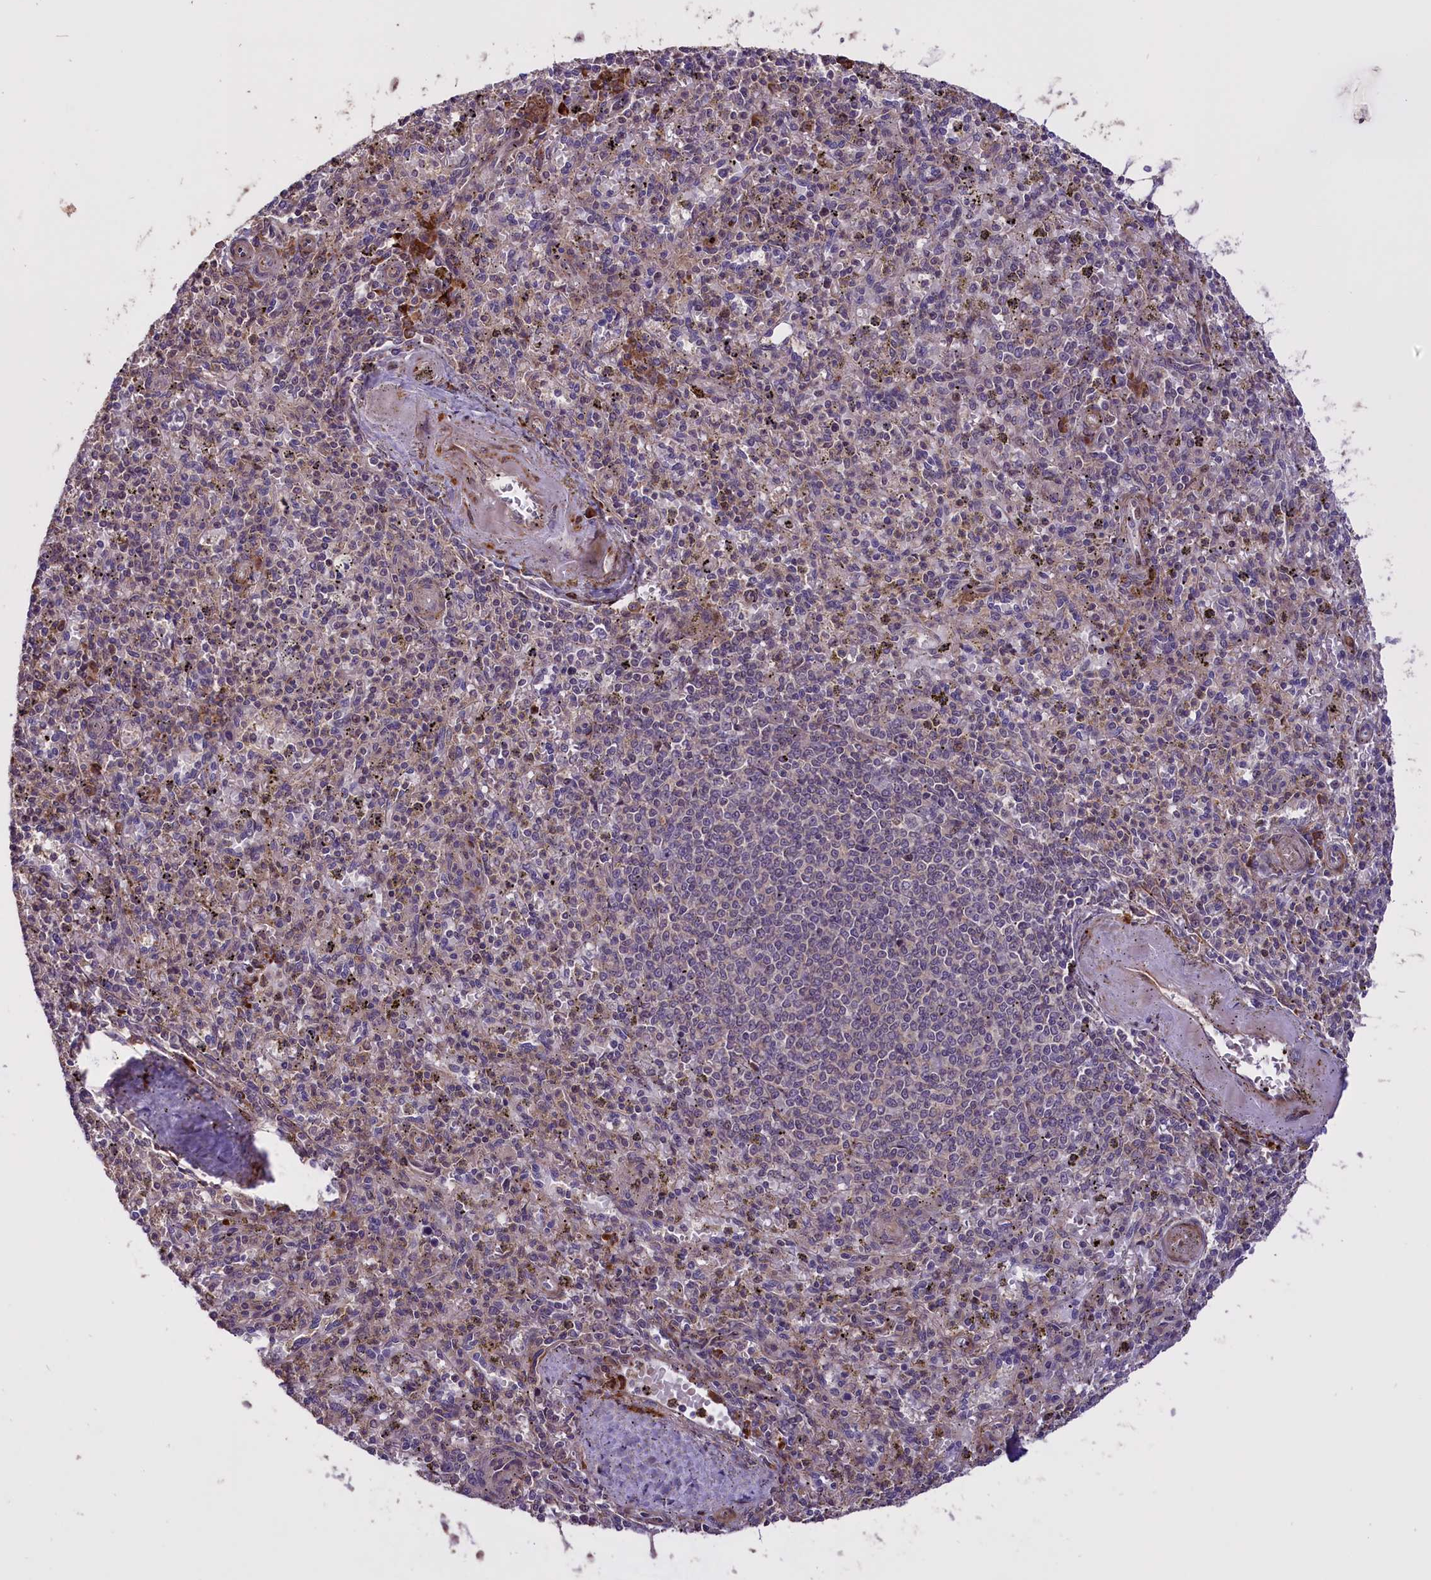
{"staining": {"intensity": "weak", "quantity": "25%-75%", "location": "cytoplasmic/membranous"}, "tissue": "spleen", "cell_type": "Cells in red pulp", "image_type": "normal", "snomed": [{"axis": "morphology", "description": "Normal tissue, NOS"}, {"axis": "topography", "description": "Spleen"}], "caption": "Immunohistochemistry (IHC) histopathology image of normal spleen stained for a protein (brown), which reveals low levels of weak cytoplasmic/membranous staining in about 25%-75% of cells in red pulp.", "gene": "ENHO", "patient": {"sex": "male", "age": 72}}